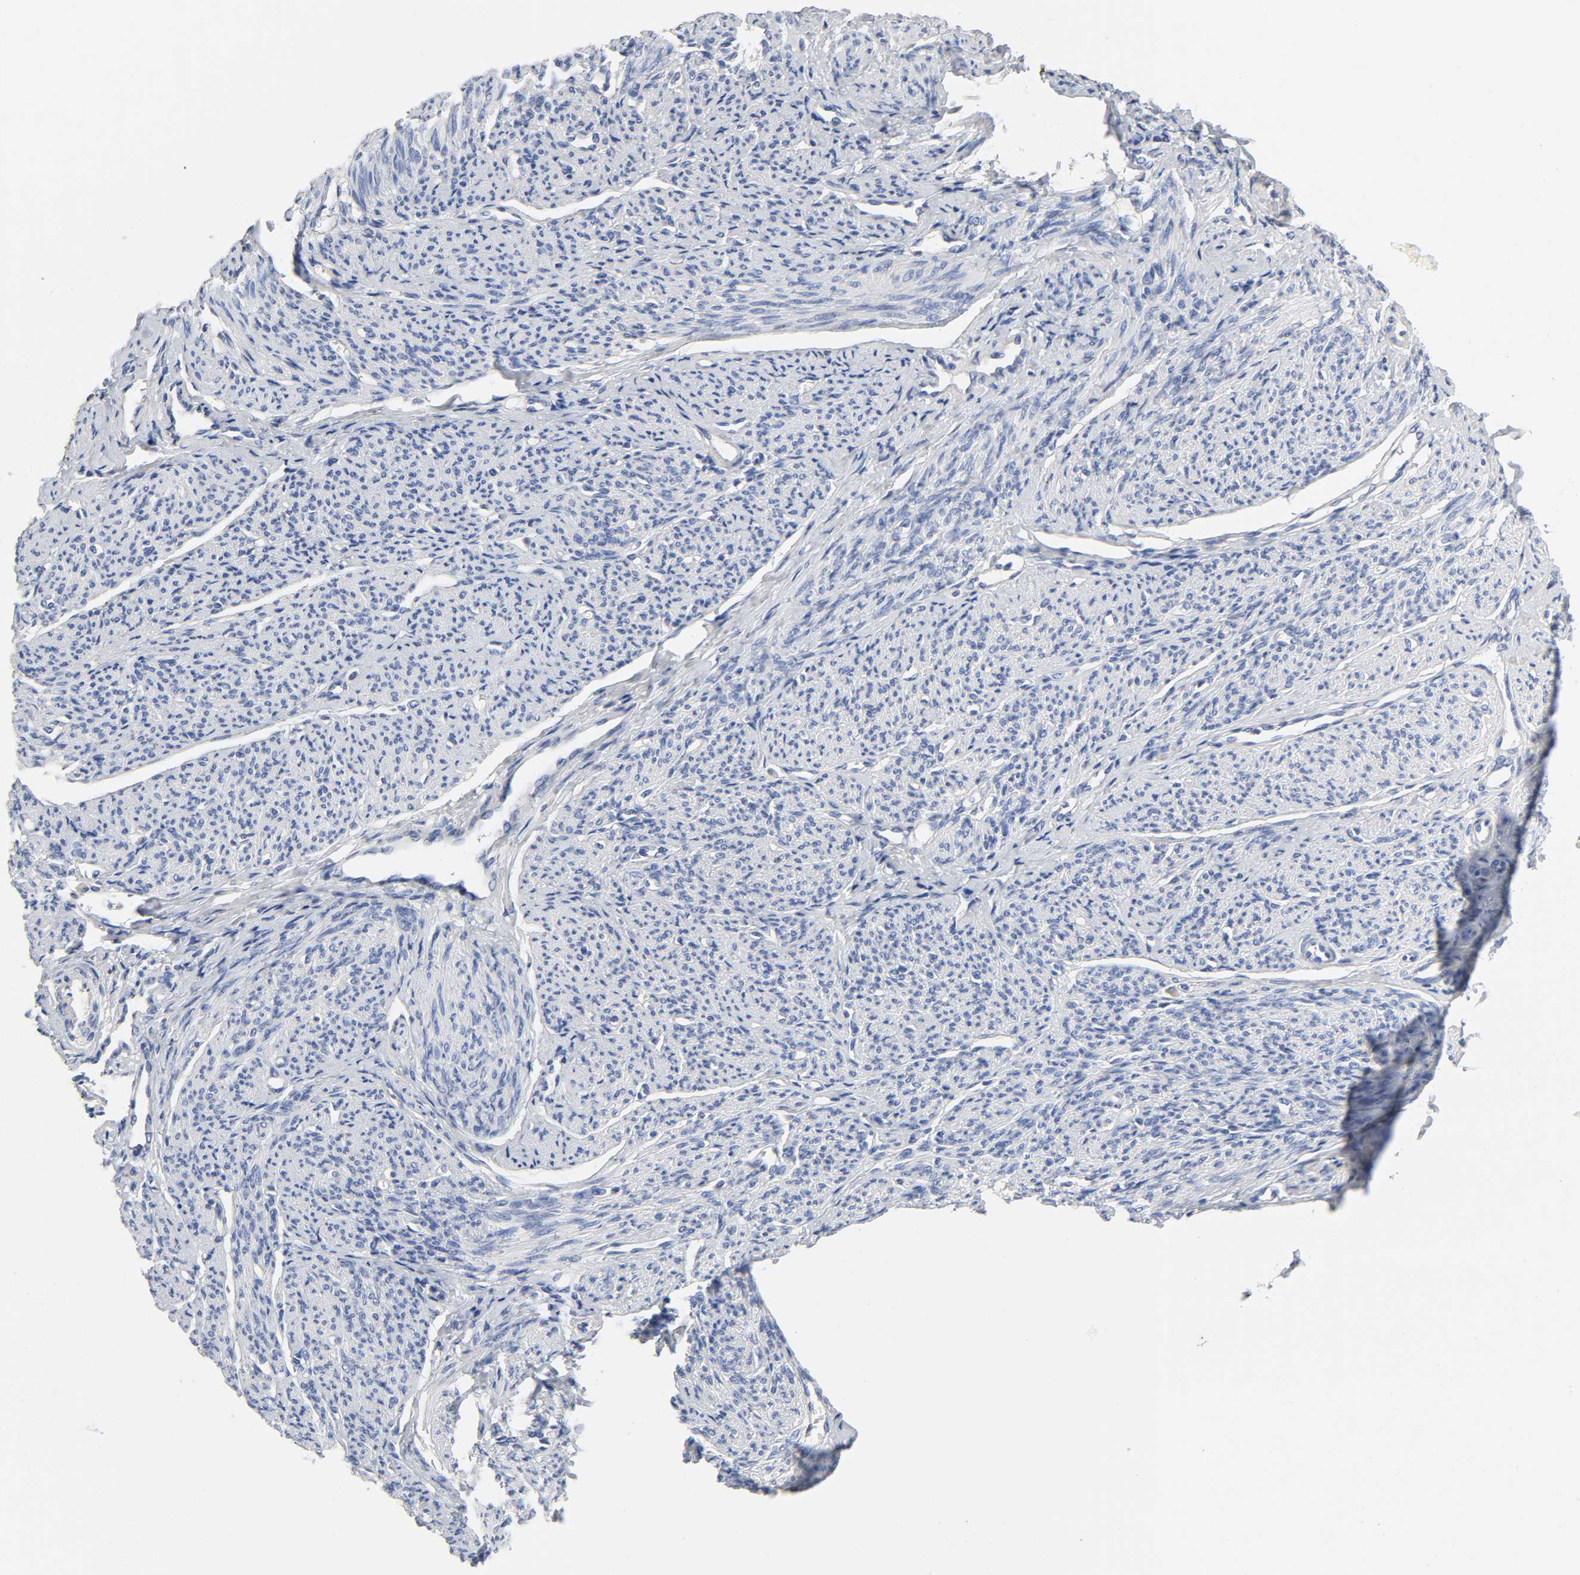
{"staining": {"intensity": "negative", "quantity": "none", "location": "none"}, "tissue": "smooth muscle", "cell_type": "Smooth muscle cells", "image_type": "normal", "snomed": [{"axis": "morphology", "description": "Normal tissue, NOS"}, {"axis": "topography", "description": "Smooth muscle"}], "caption": "This is an immunohistochemistry photomicrograph of unremarkable smooth muscle. There is no staining in smooth muscle cells.", "gene": "PLP1", "patient": {"sex": "female", "age": 65}}